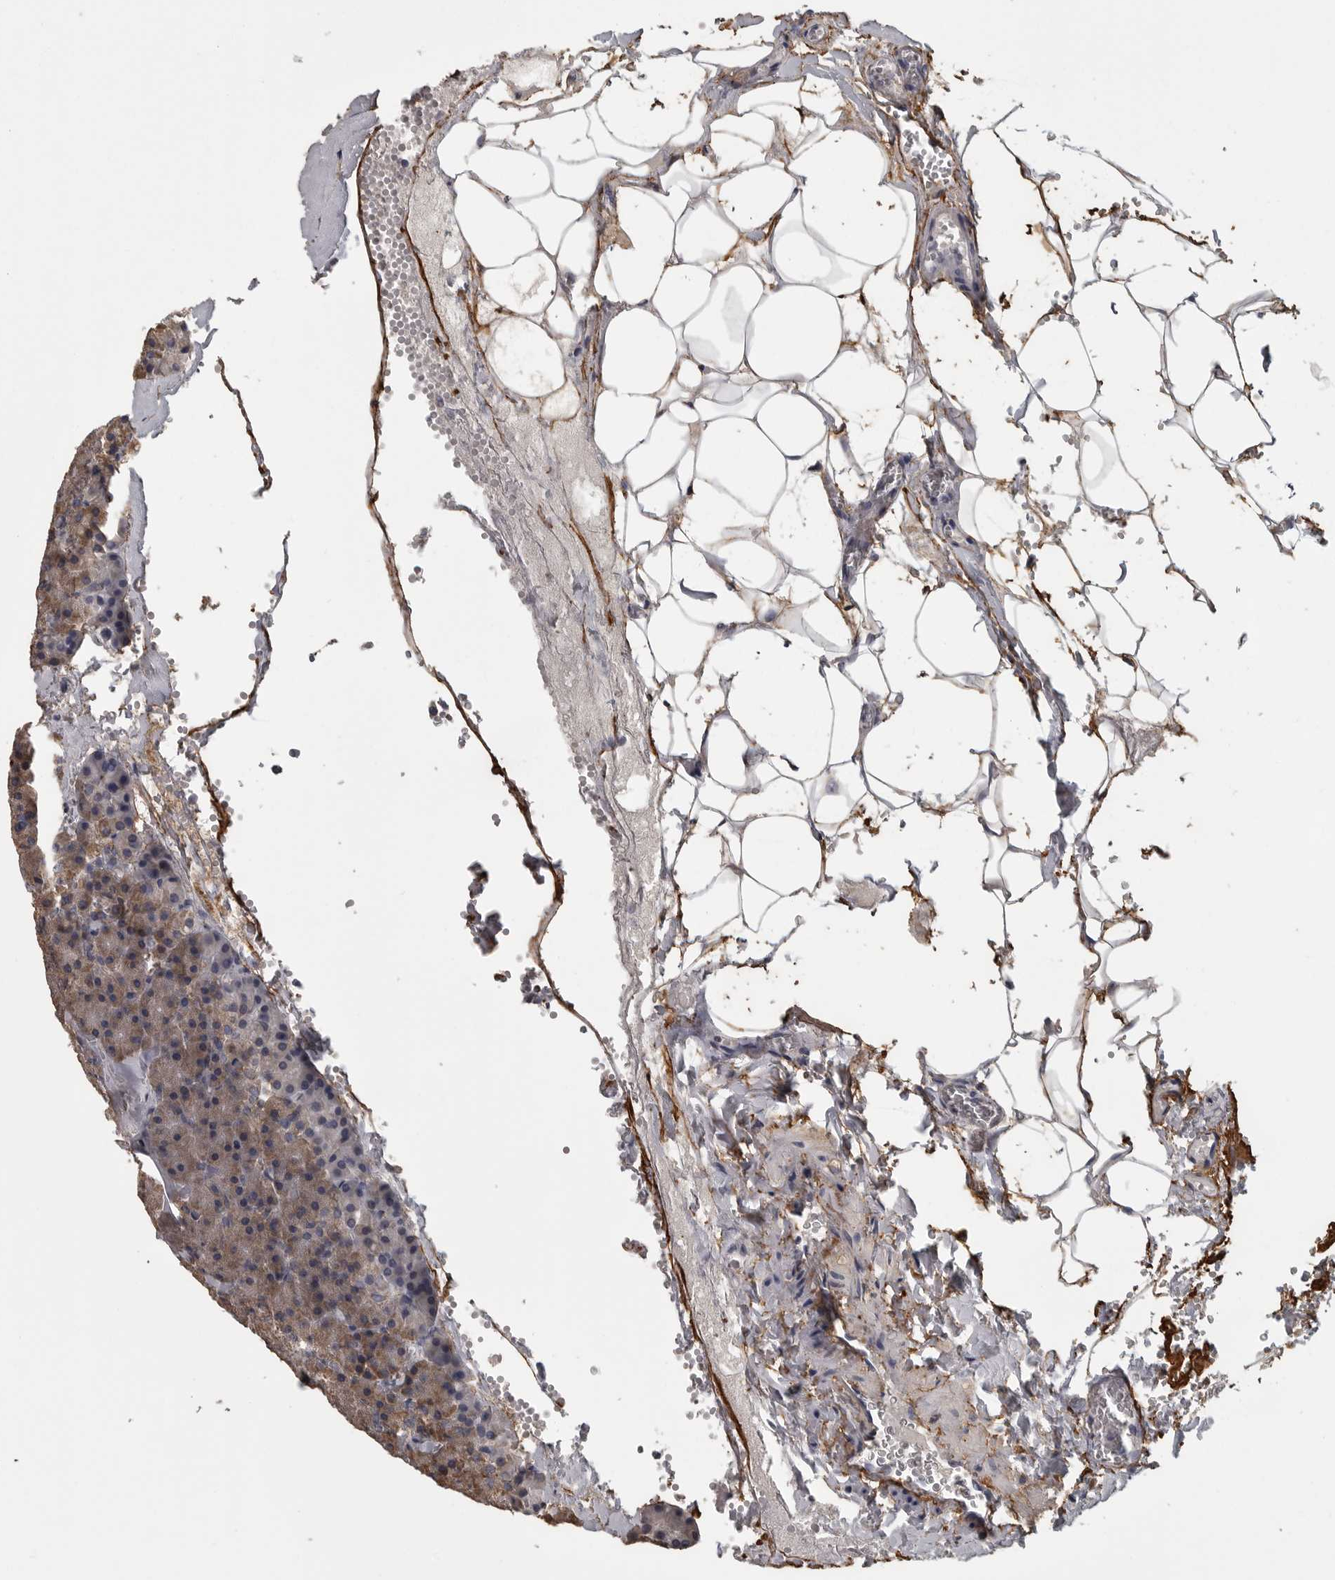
{"staining": {"intensity": "moderate", "quantity": ">75%", "location": "cytoplasmic/membranous"}, "tissue": "pancreas", "cell_type": "Exocrine glandular cells", "image_type": "normal", "snomed": [{"axis": "morphology", "description": "Normal tissue, NOS"}, {"axis": "morphology", "description": "Carcinoid, malignant, NOS"}, {"axis": "topography", "description": "Pancreas"}], "caption": "The histopathology image displays a brown stain indicating the presence of a protein in the cytoplasmic/membranous of exocrine glandular cells in pancreas.", "gene": "FRK", "patient": {"sex": "female", "age": 35}}